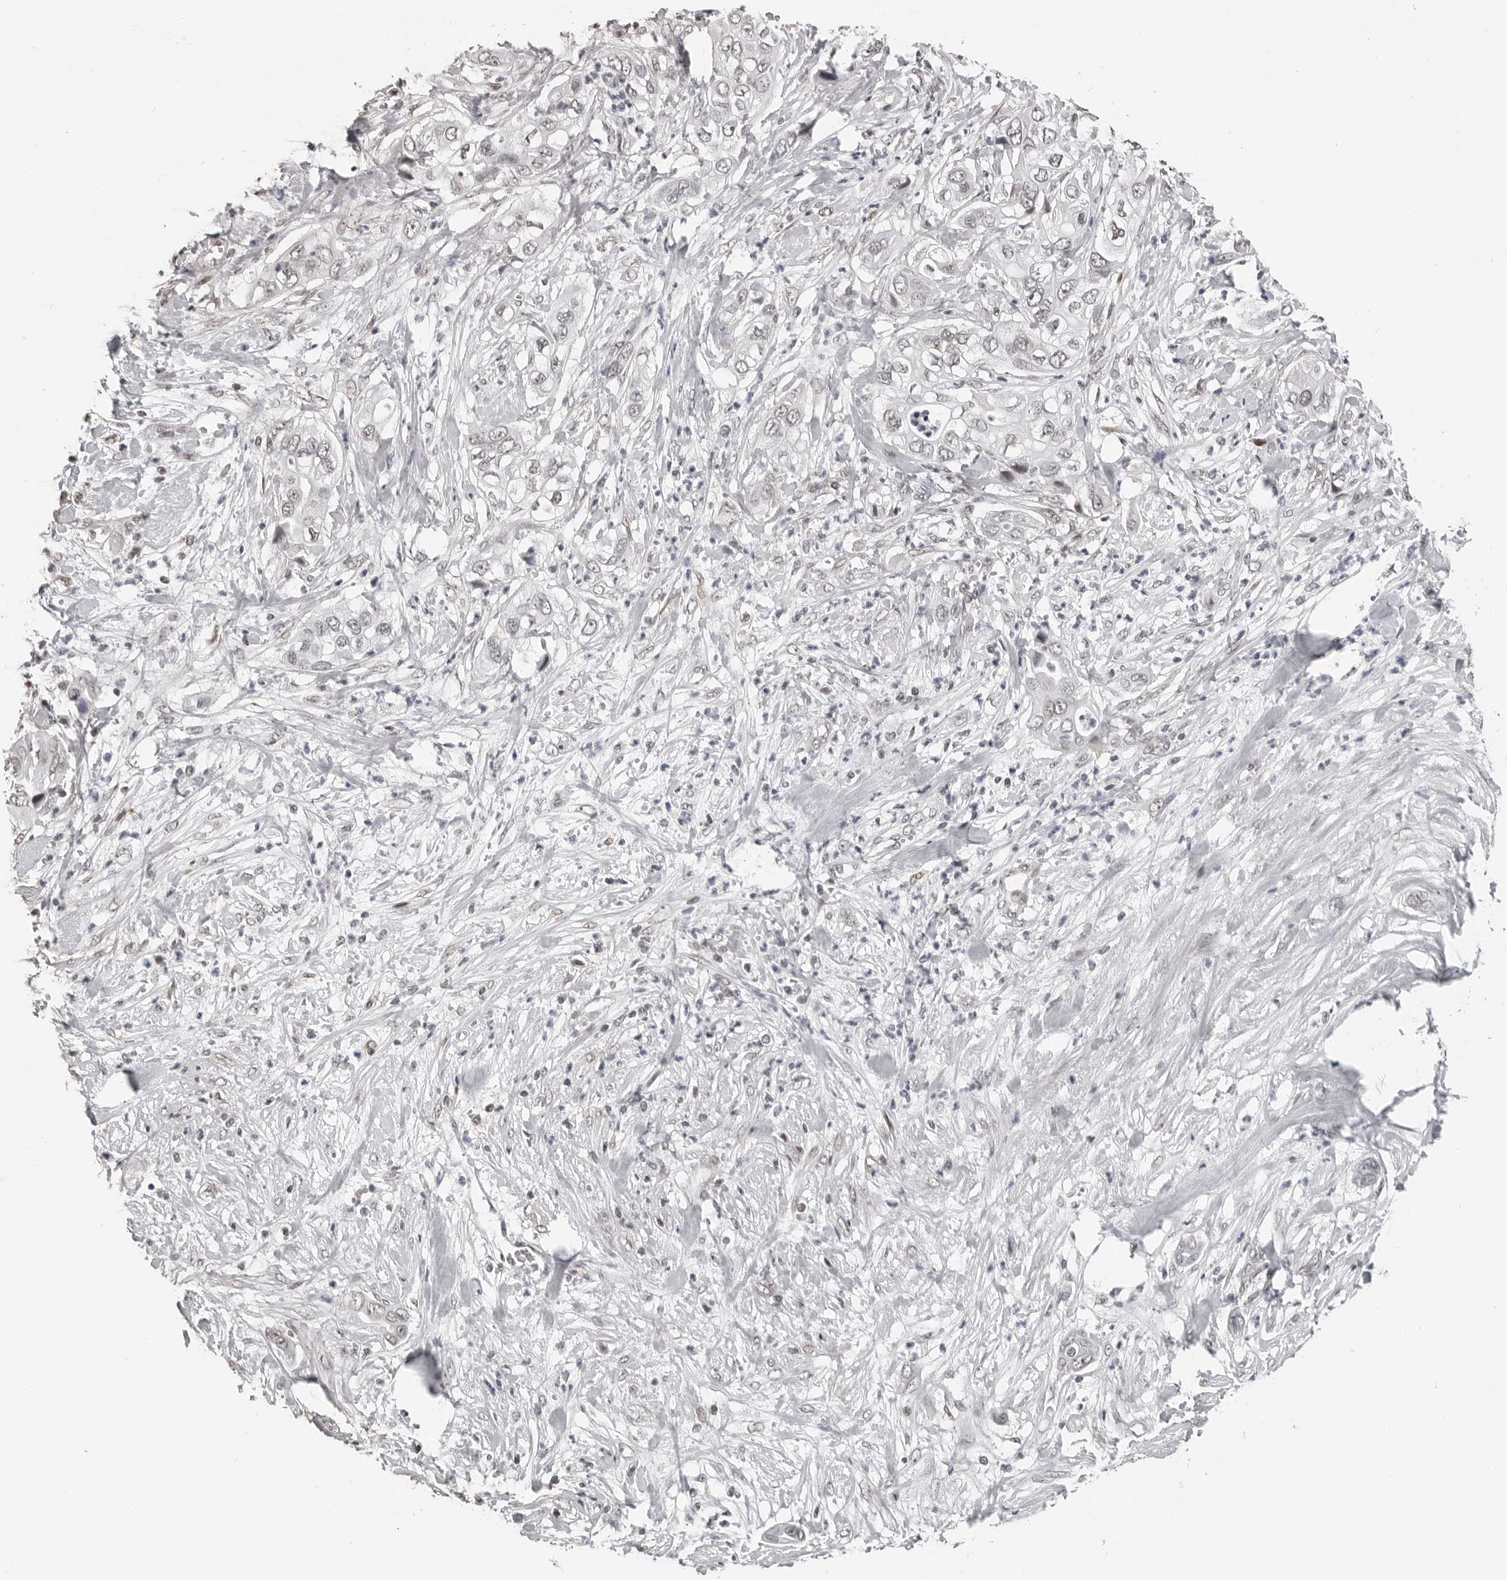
{"staining": {"intensity": "weak", "quantity": "<25%", "location": "nuclear"}, "tissue": "pancreatic cancer", "cell_type": "Tumor cells", "image_type": "cancer", "snomed": [{"axis": "morphology", "description": "Adenocarcinoma, NOS"}, {"axis": "topography", "description": "Pancreas"}], "caption": "Immunohistochemical staining of pancreatic cancer demonstrates no significant staining in tumor cells. (DAB (3,3'-diaminobenzidine) immunohistochemistry (IHC), high magnification).", "gene": "ORC1", "patient": {"sex": "female", "age": 78}}